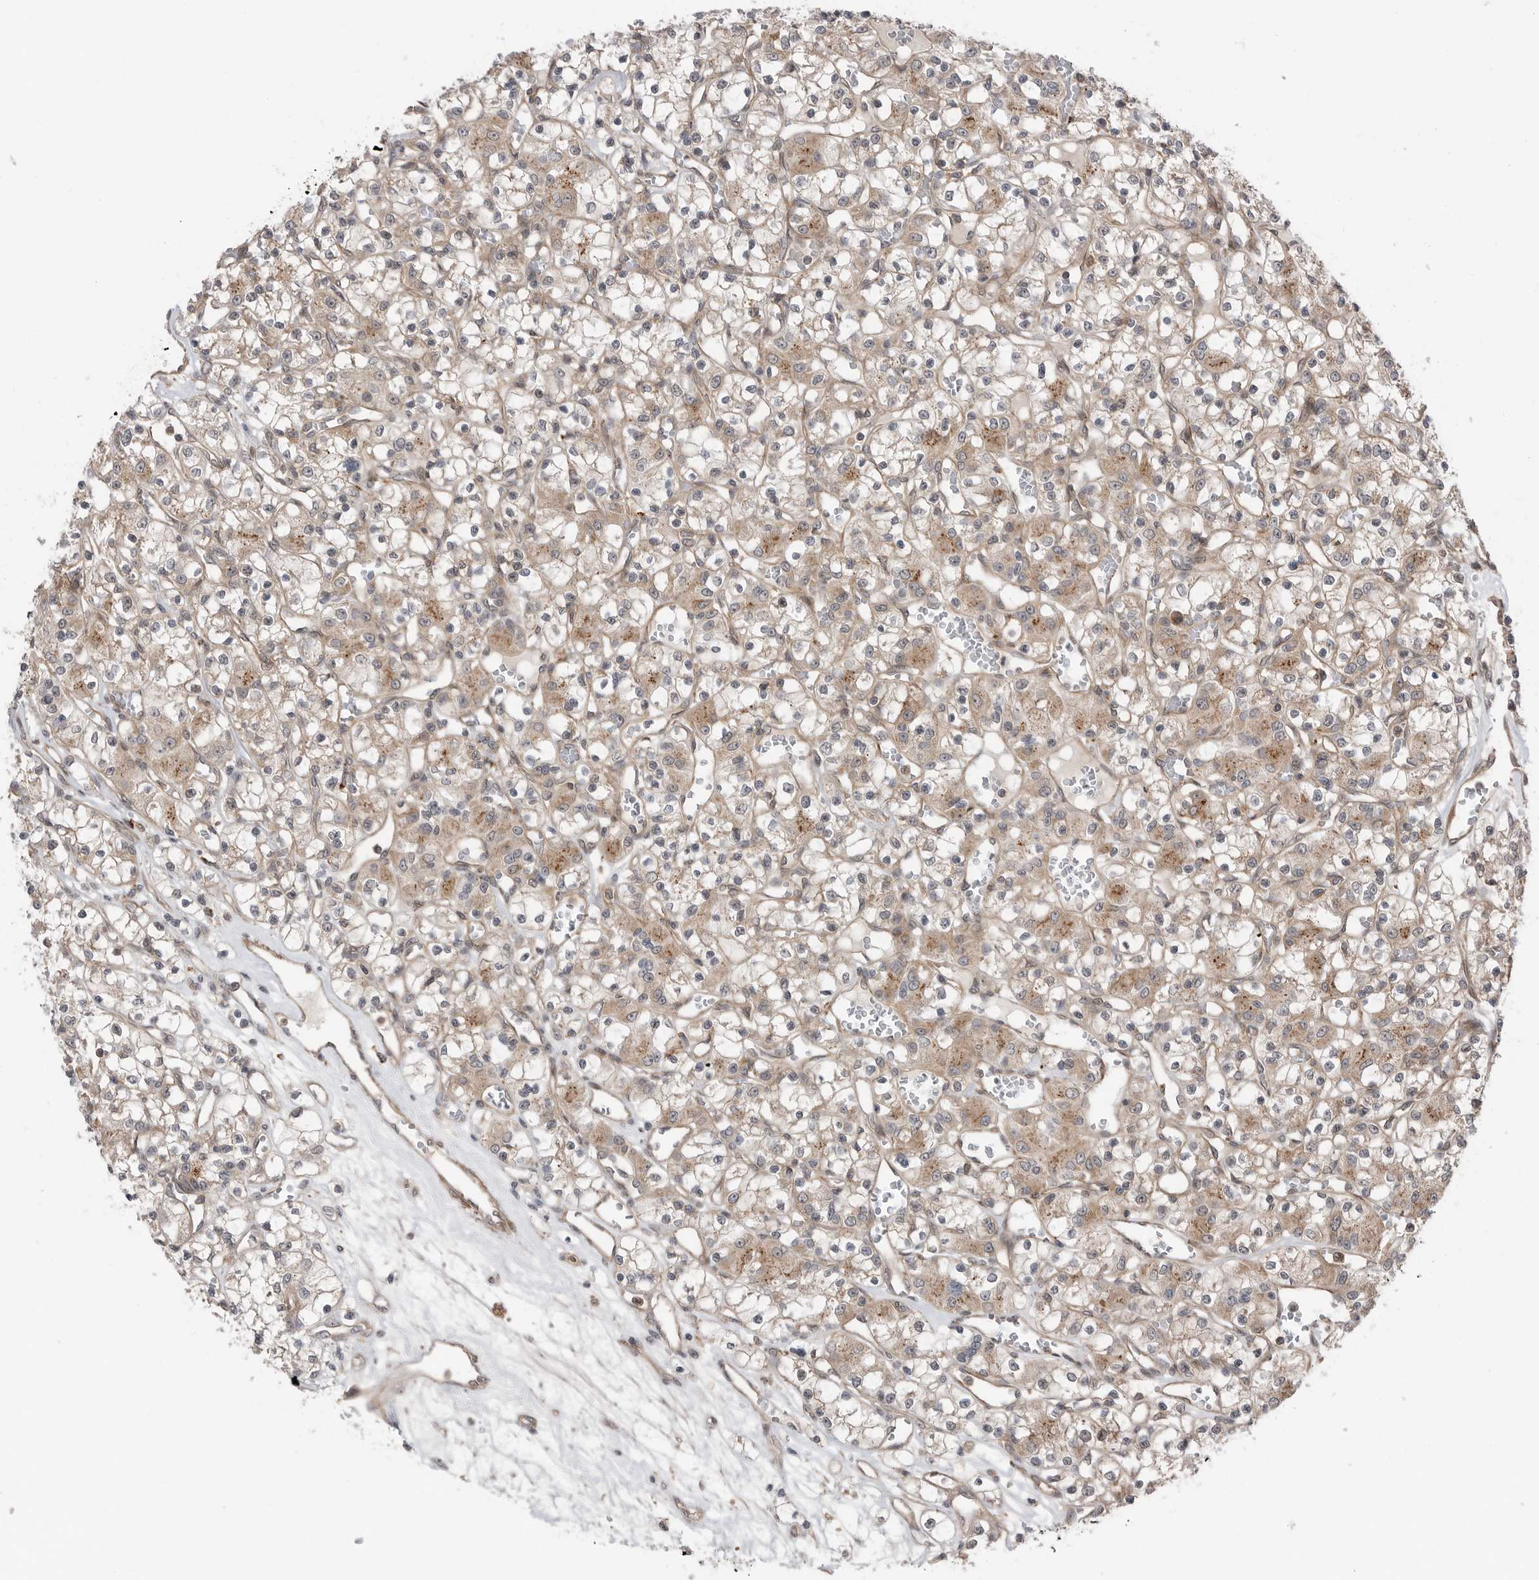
{"staining": {"intensity": "weak", "quantity": "25%-75%", "location": "cytoplasmic/membranous"}, "tissue": "renal cancer", "cell_type": "Tumor cells", "image_type": "cancer", "snomed": [{"axis": "morphology", "description": "Adenocarcinoma, NOS"}, {"axis": "topography", "description": "Kidney"}], "caption": "Immunohistochemical staining of human renal adenocarcinoma shows low levels of weak cytoplasmic/membranous protein staining in approximately 25%-75% of tumor cells.", "gene": "PEAK1", "patient": {"sex": "female", "age": 59}}